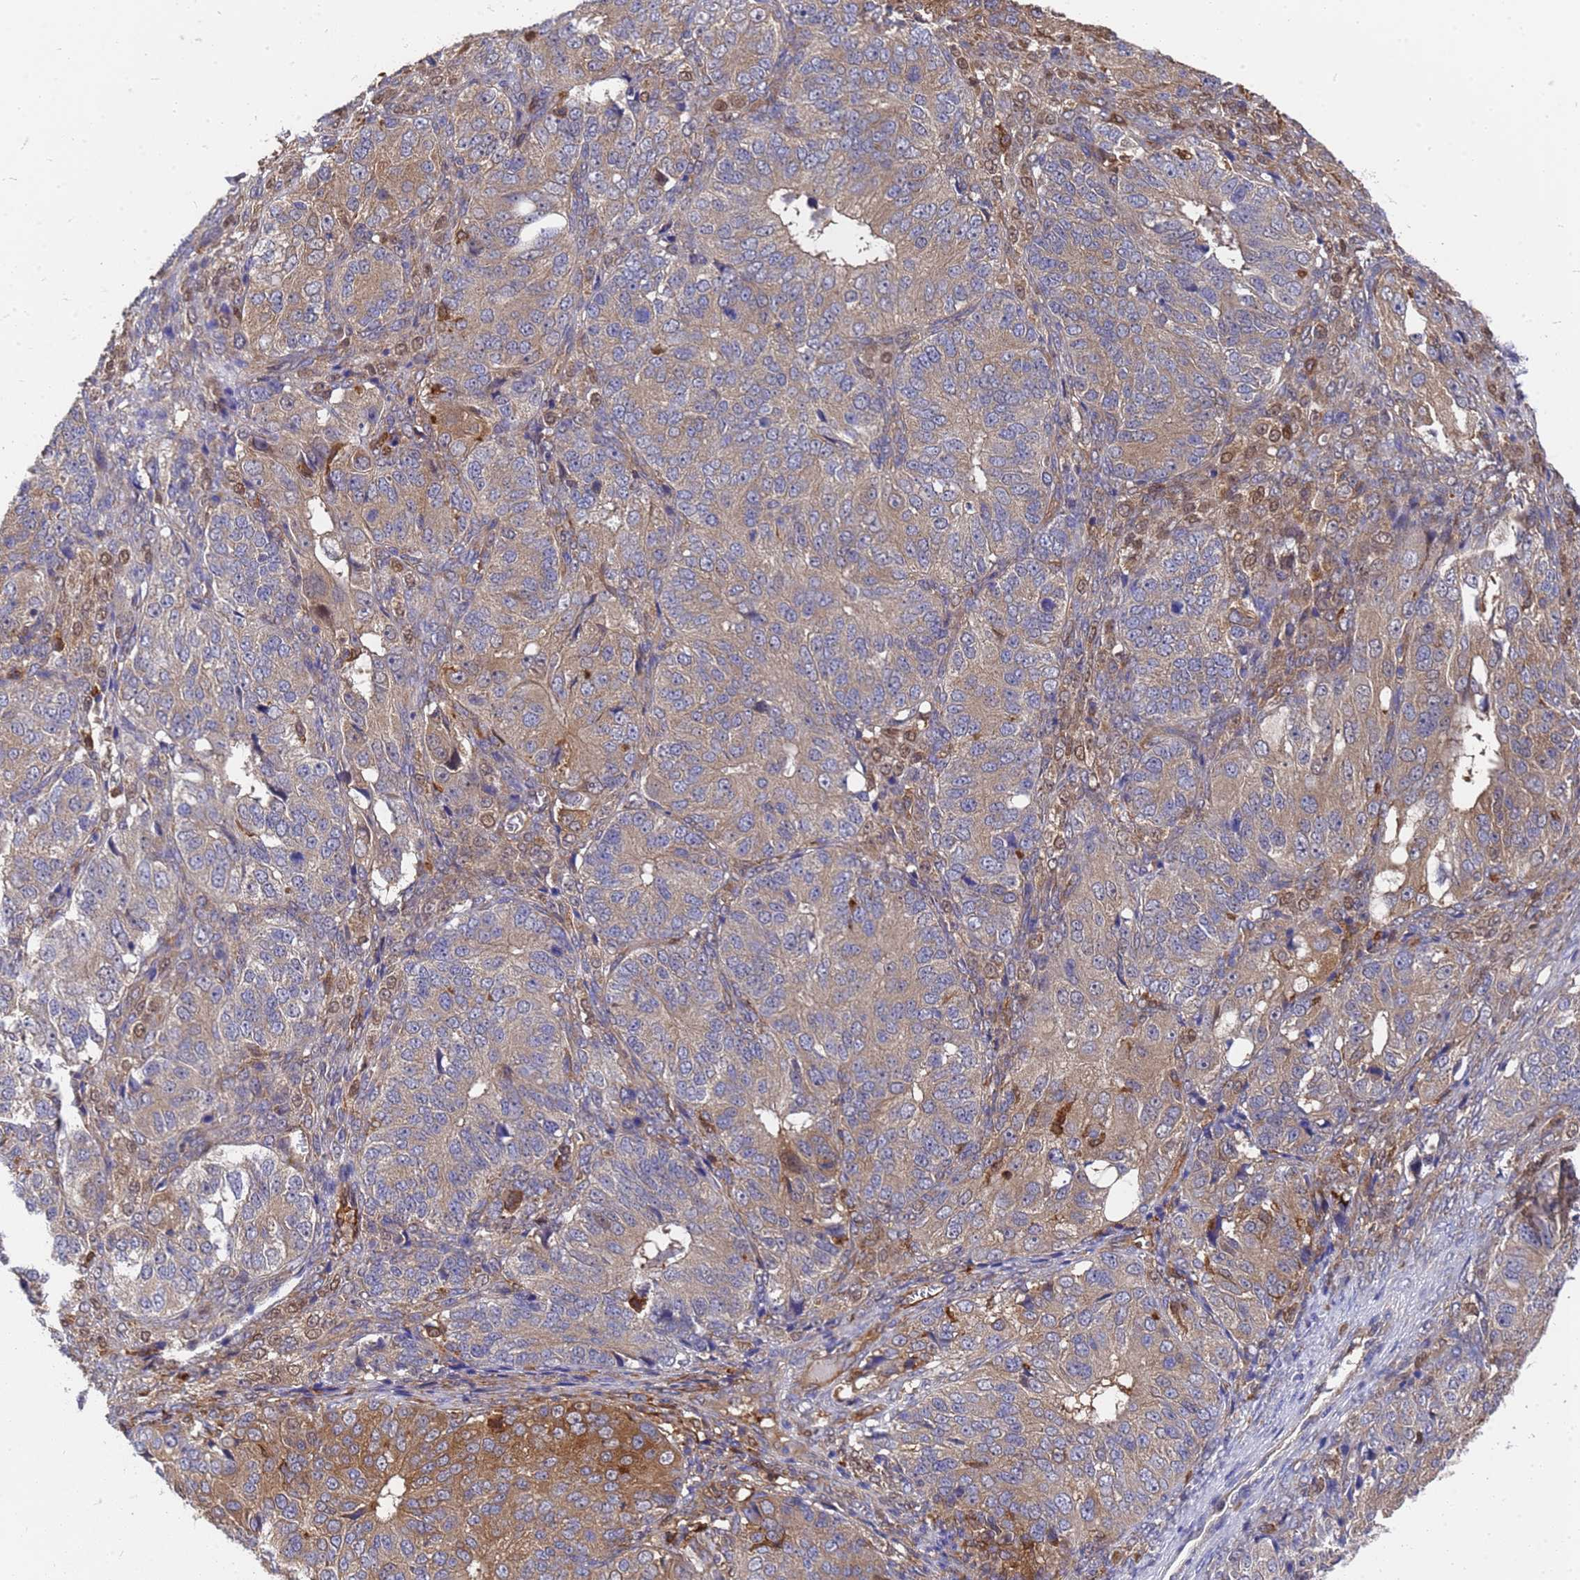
{"staining": {"intensity": "moderate", "quantity": "25%-75%", "location": "cytoplasmic/membranous"}, "tissue": "ovarian cancer", "cell_type": "Tumor cells", "image_type": "cancer", "snomed": [{"axis": "morphology", "description": "Carcinoma, endometroid"}, {"axis": "topography", "description": "Ovary"}], "caption": "Human ovarian cancer (endometroid carcinoma) stained with a protein marker demonstrates moderate staining in tumor cells.", "gene": "SLC35E2B", "patient": {"sex": "female", "age": 51}}